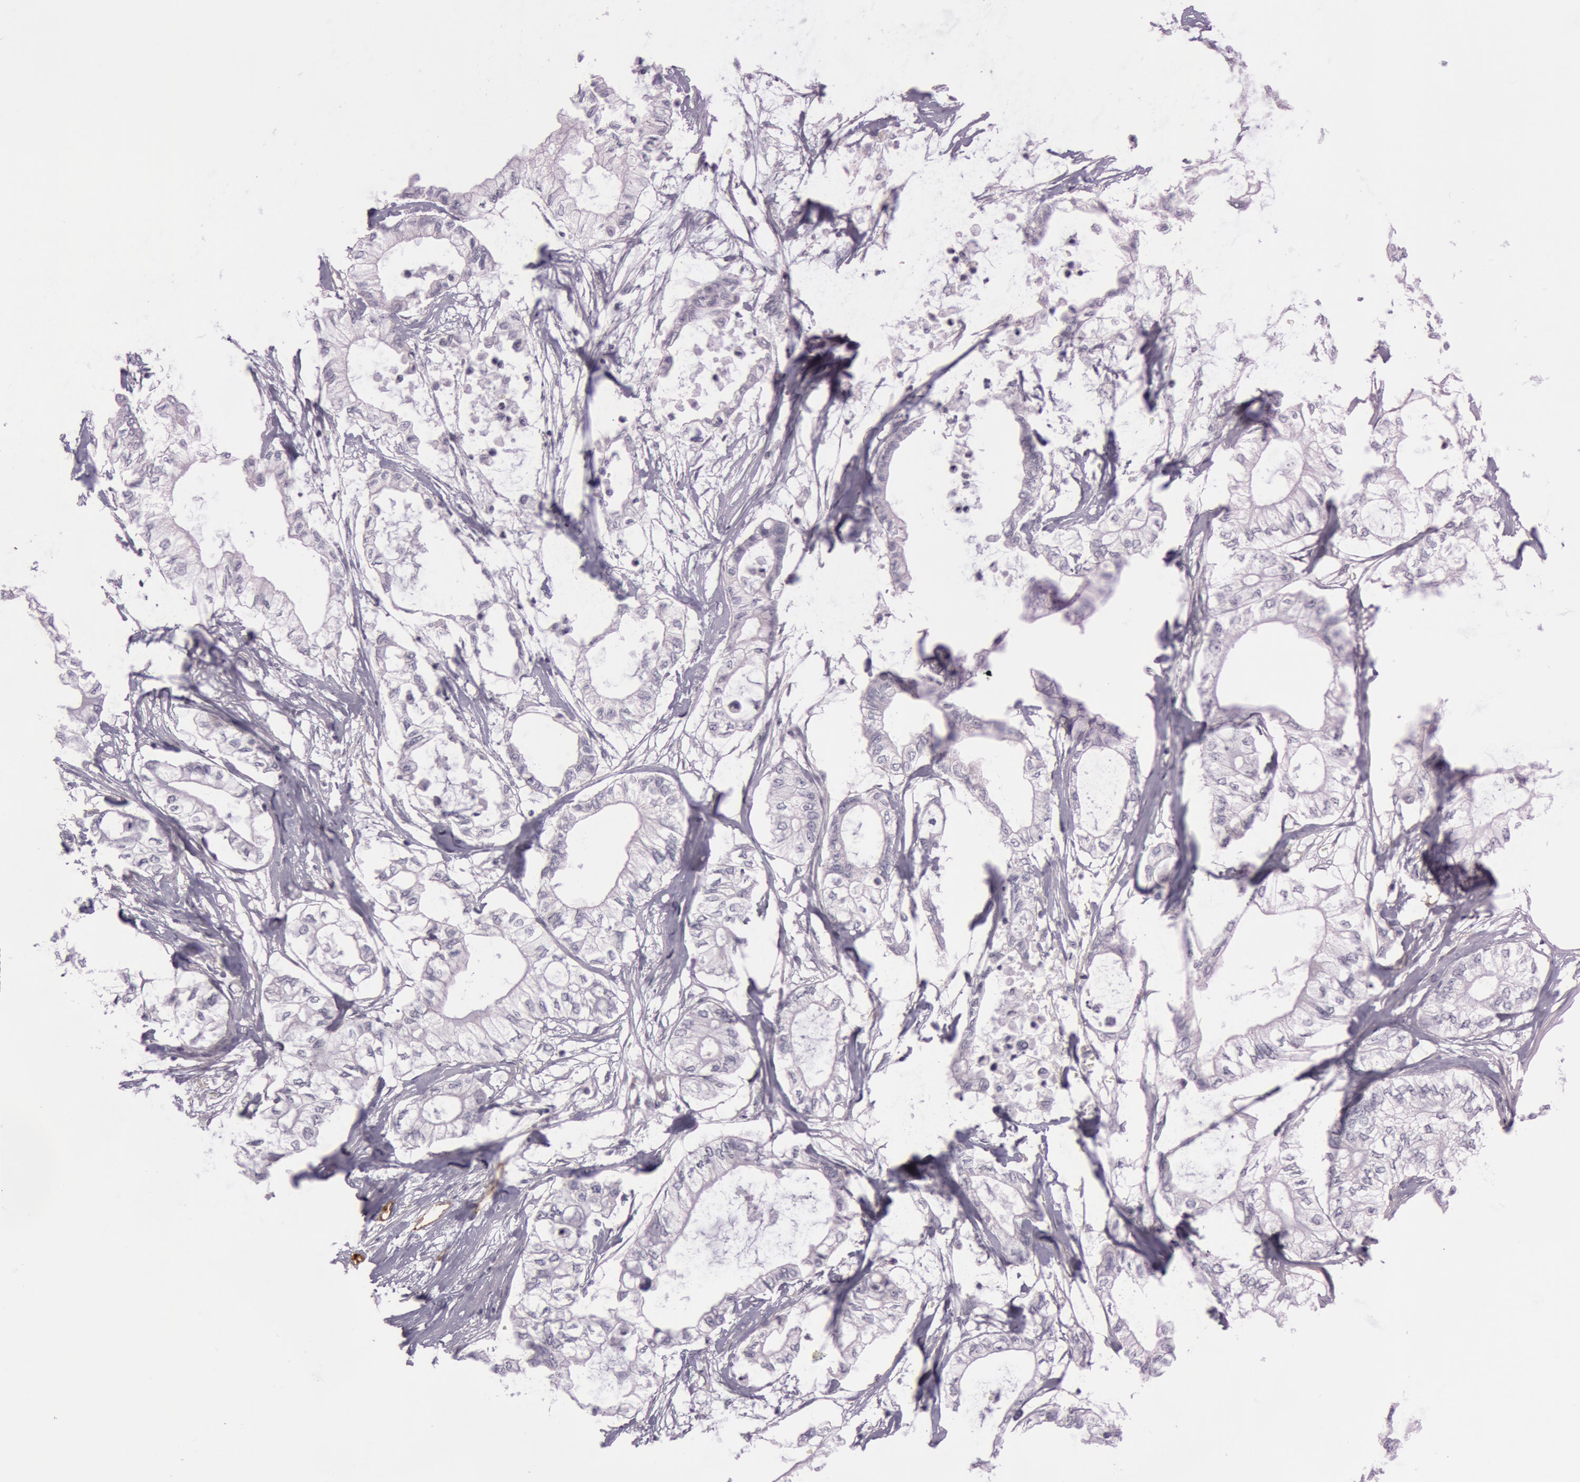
{"staining": {"intensity": "negative", "quantity": "none", "location": "none"}, "tissue": "pancreatic cancer", "cell_type": "Tumor cells", "image_type": "cancer", "snomed": [{"axis": "morphology", "description": "Adenocarcinoma, NOS"}, {"axis": "topography", "description": "Pancreas"}], "caption": "Immunohistochemical staining of human pancreatic cancer (adenocarcinoma) exhibits no significant positivity in tumor cells.", "gene": "FOLH1", "patient": {"sex": "male", "age": 79}}